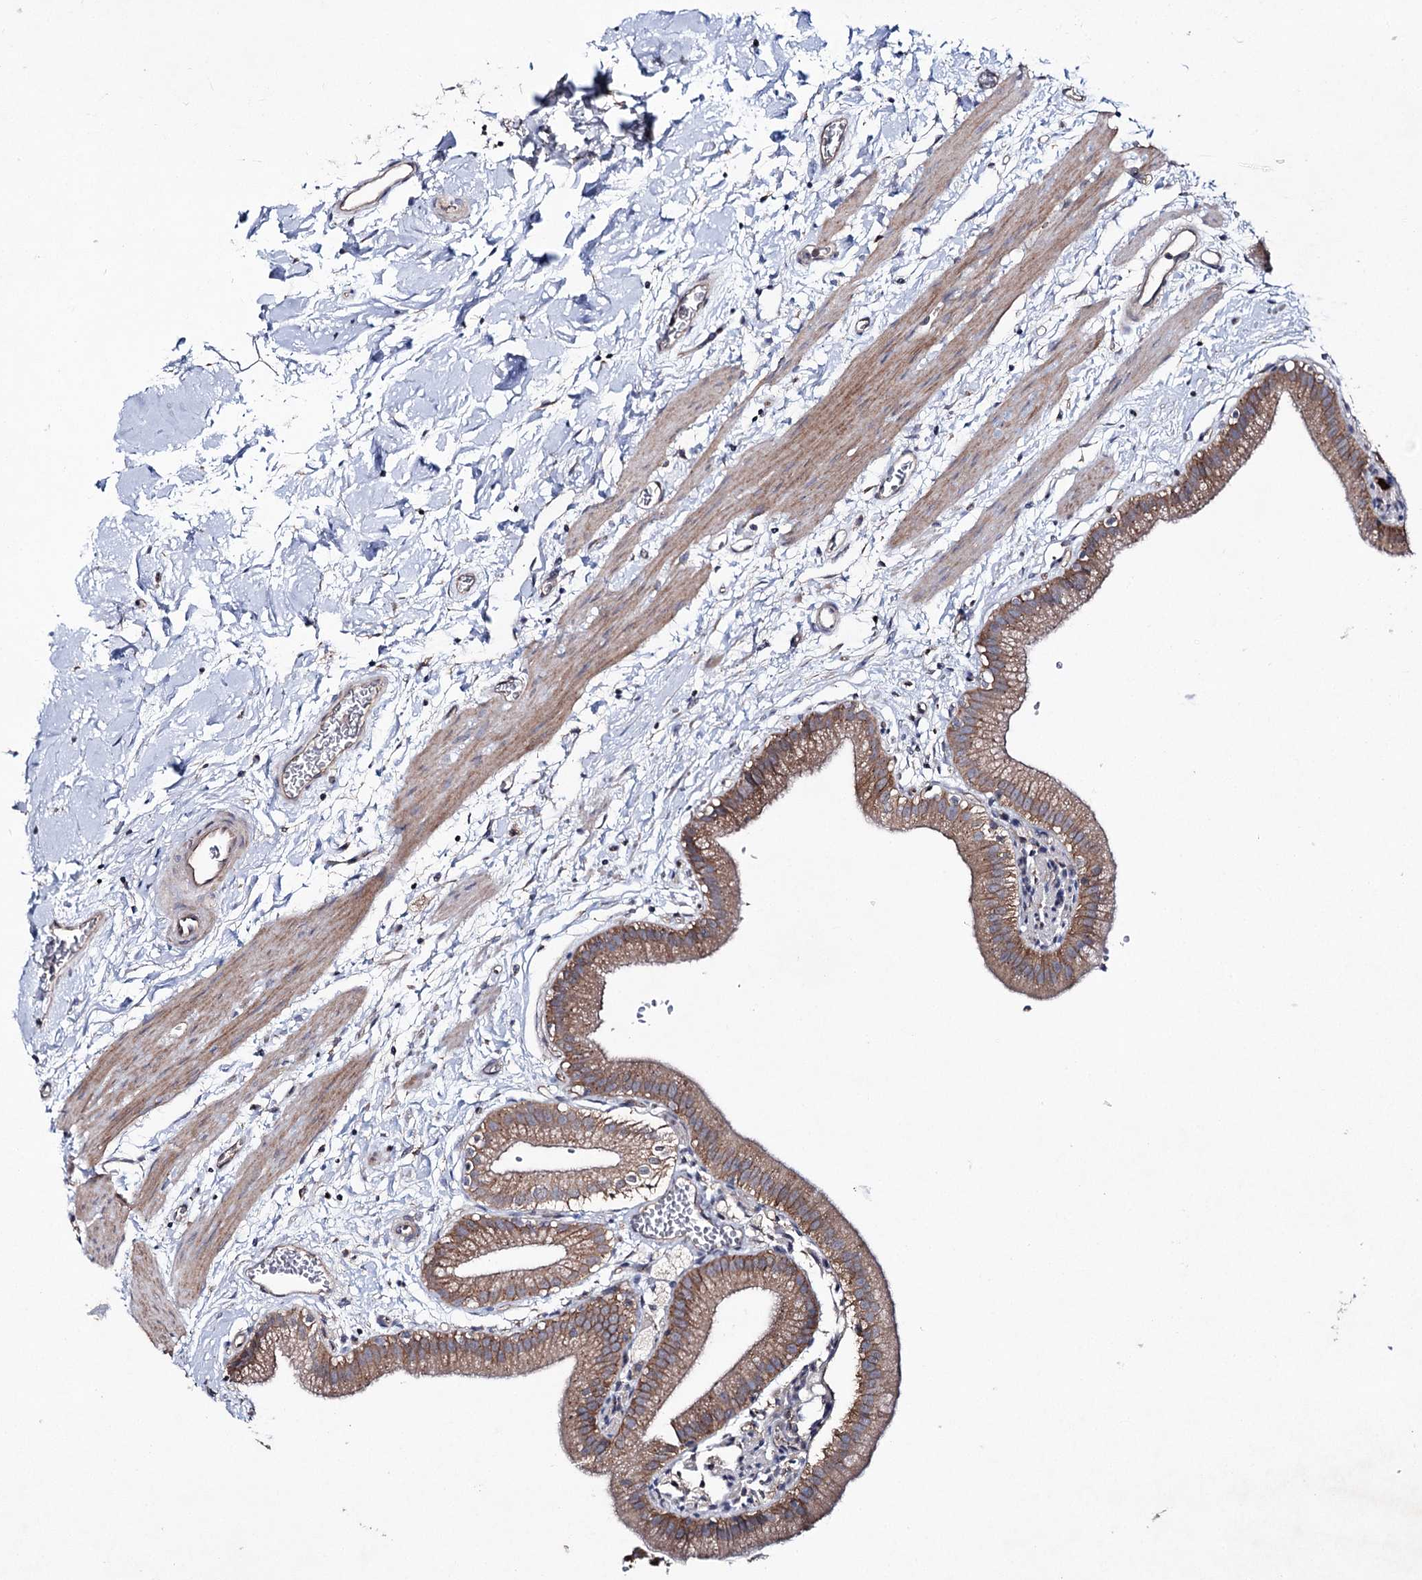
{"staining": {"intensity": "moderate", "quantity": ">75%", "location": "cytoplasmic/membranous"}, "tissue": "gallbladder", "cell_type": "Glandular cells", "image_type": "normal", "snomed": [{"axis": "morphology", "description": "Normal tissue, NOS"}, {"axis": "topography", "description": "Gallbladder"}], "caption": "The immunohistochemical stain highlights moderate cytoplasmic/membranous positivity in glandular cells of unremarkable gallbladder.", "gene": "SEMA4G", "patient": {"sex": "male", "age": 55}}